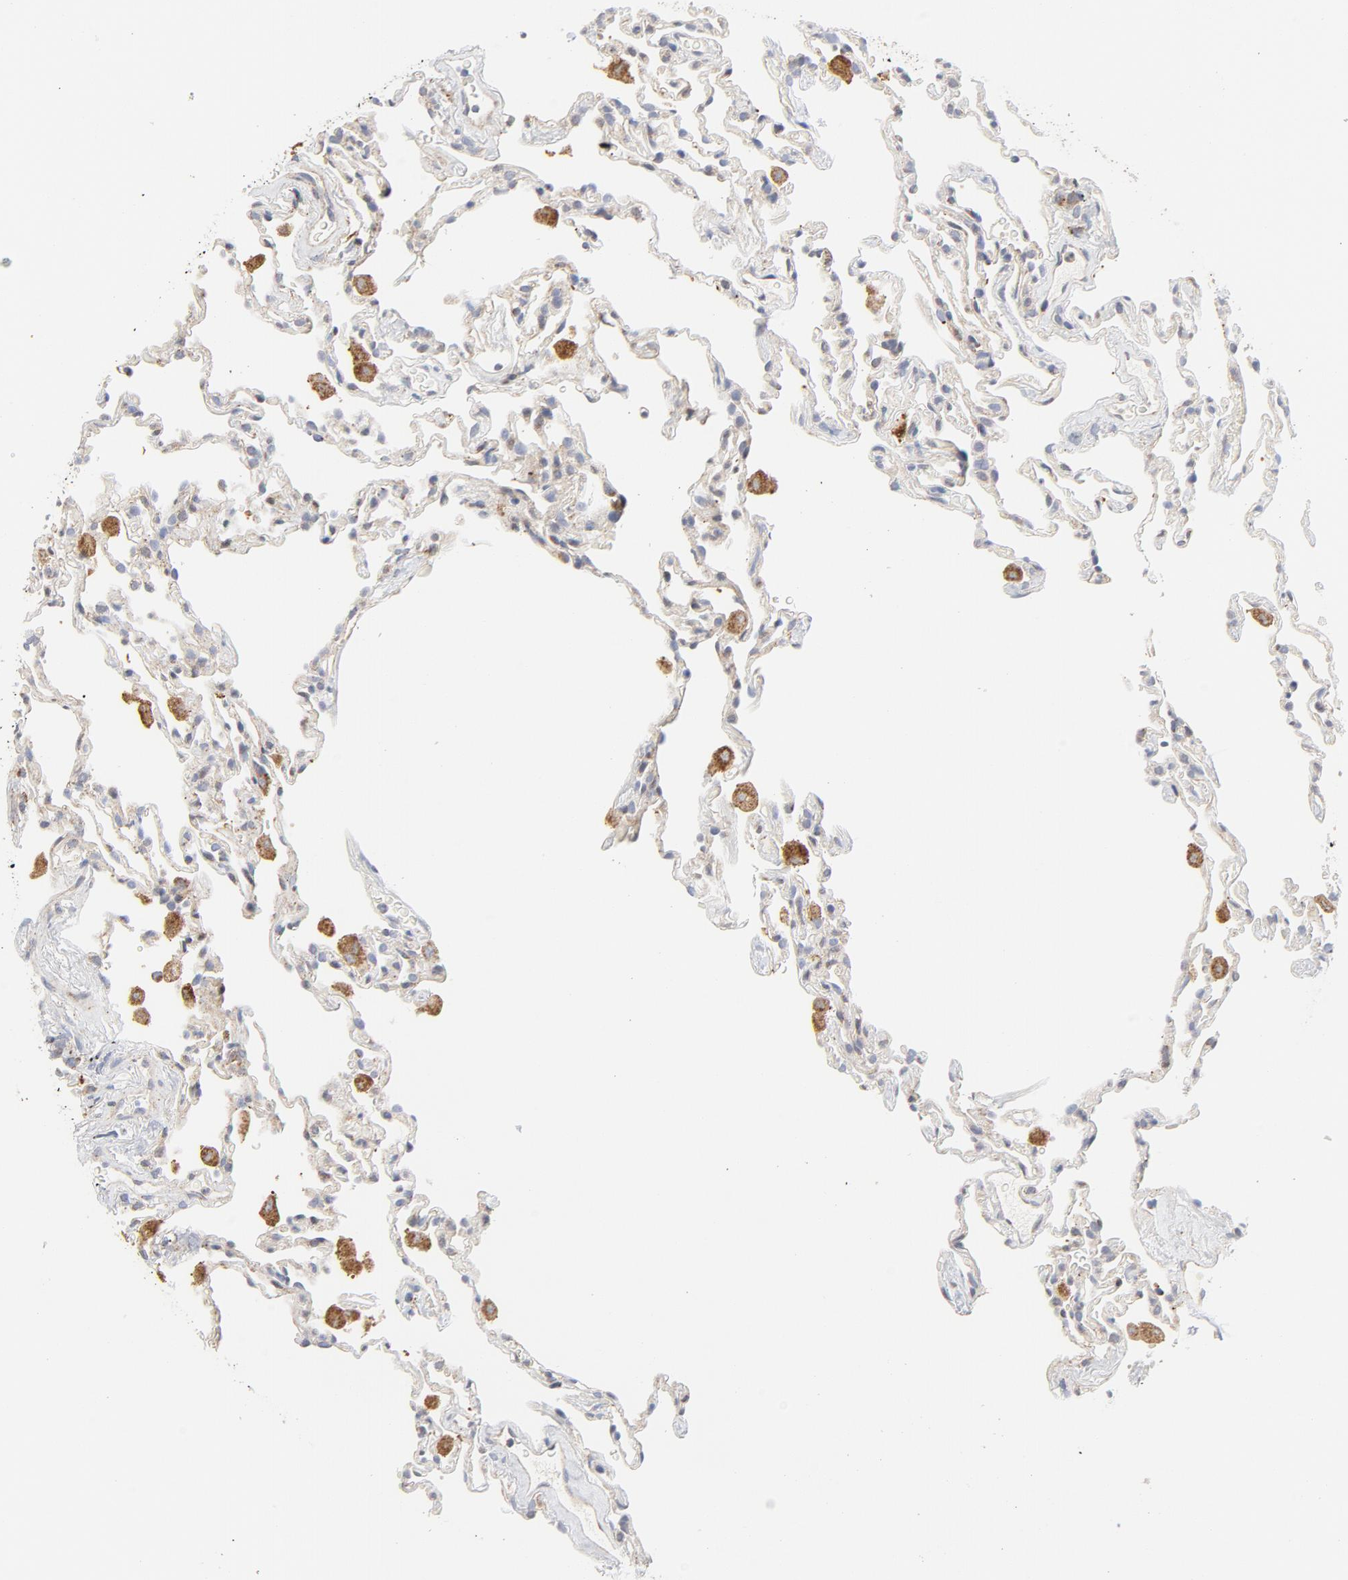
{"staining": {"intensity": "weak", "quantity": "25%-75%", "location": "cytoplasmic/membranous"}, "tissue": "lung", "cell_type": "Alveolar cells", "image_type": "normal", "snomed": [{"axis": "morphology", "description": "Normal tissue, NOS"}, {"axis": "morphology", "description": "Soft tissue tumor metastatic"}, {"axis": "topography", "description": "Lung"}], "caption": "Immunohistochemistry of normal human lung exhibits low levels of weak cytoplasmic/membranous positivity in about 25%-75% of alveolar cells.", "gene": "RAPGEF4", "patient": {"sex": "male", "age": 59}}